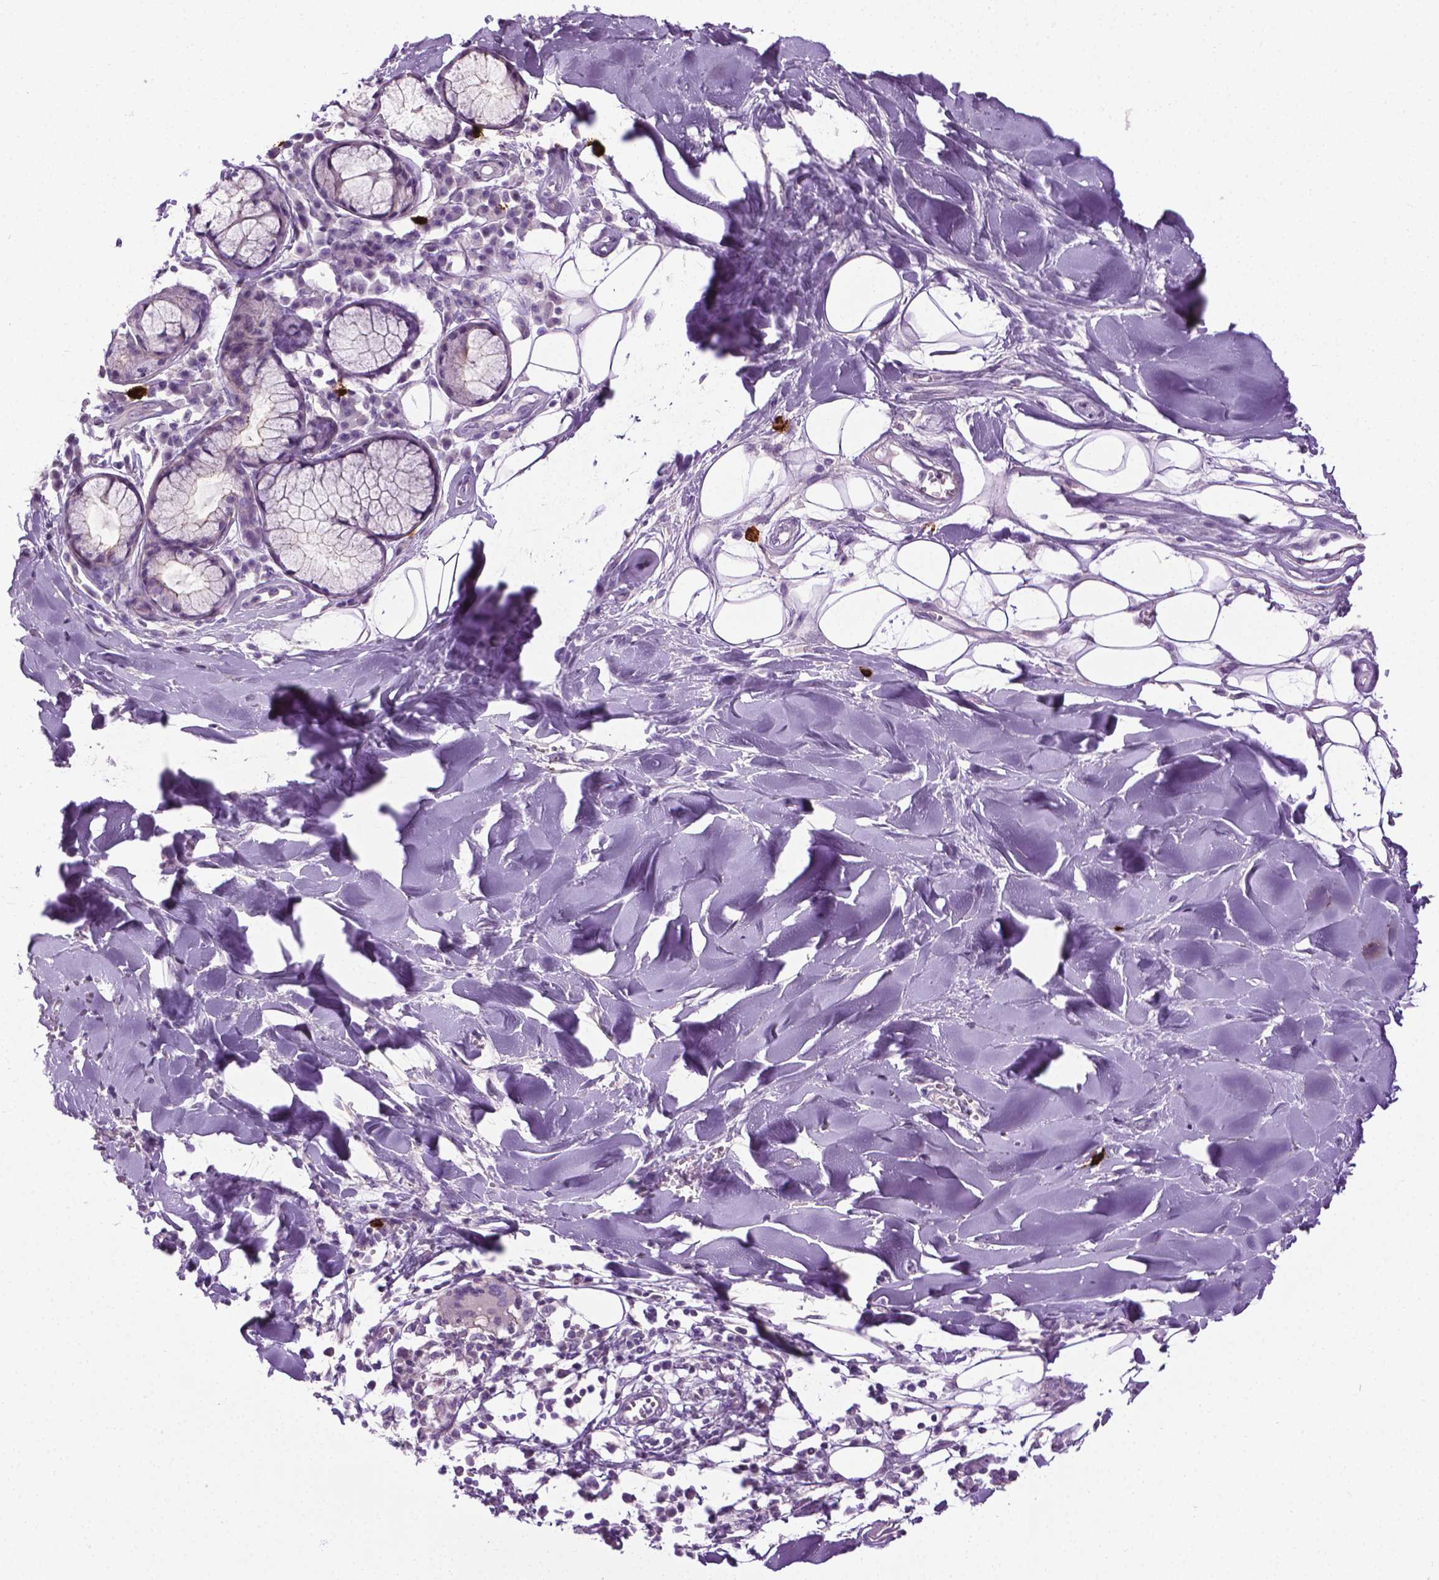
{"staining": {"intensity": "negative", "quantity": "none", "location": "none"}, "tissue": "adipose tissue", "cell_type": "Adipocytes", "image_type": "normal", "snomed": [{"axis": "morphology", "description": "Normal tissue, NOS"}, {"axis": "morphology", "description": "Squamous cell carcinoma, NOS"}, {"axis": "topography", "description": "Cartilage tissue"}, {"axis": "topography", "description": "Bronchus"}, {"axis": "topography", "description": "Lung"}], "caption": "An image of adipose tissue stained for a protein shows no brown staining in adipocytes. (Brightfield microscopy of DAB (3,3'-diaminobenzidine) IHC at high magnification).", "gene": "SPECC1L", "patient": {"sex": "male", "age": 66}}